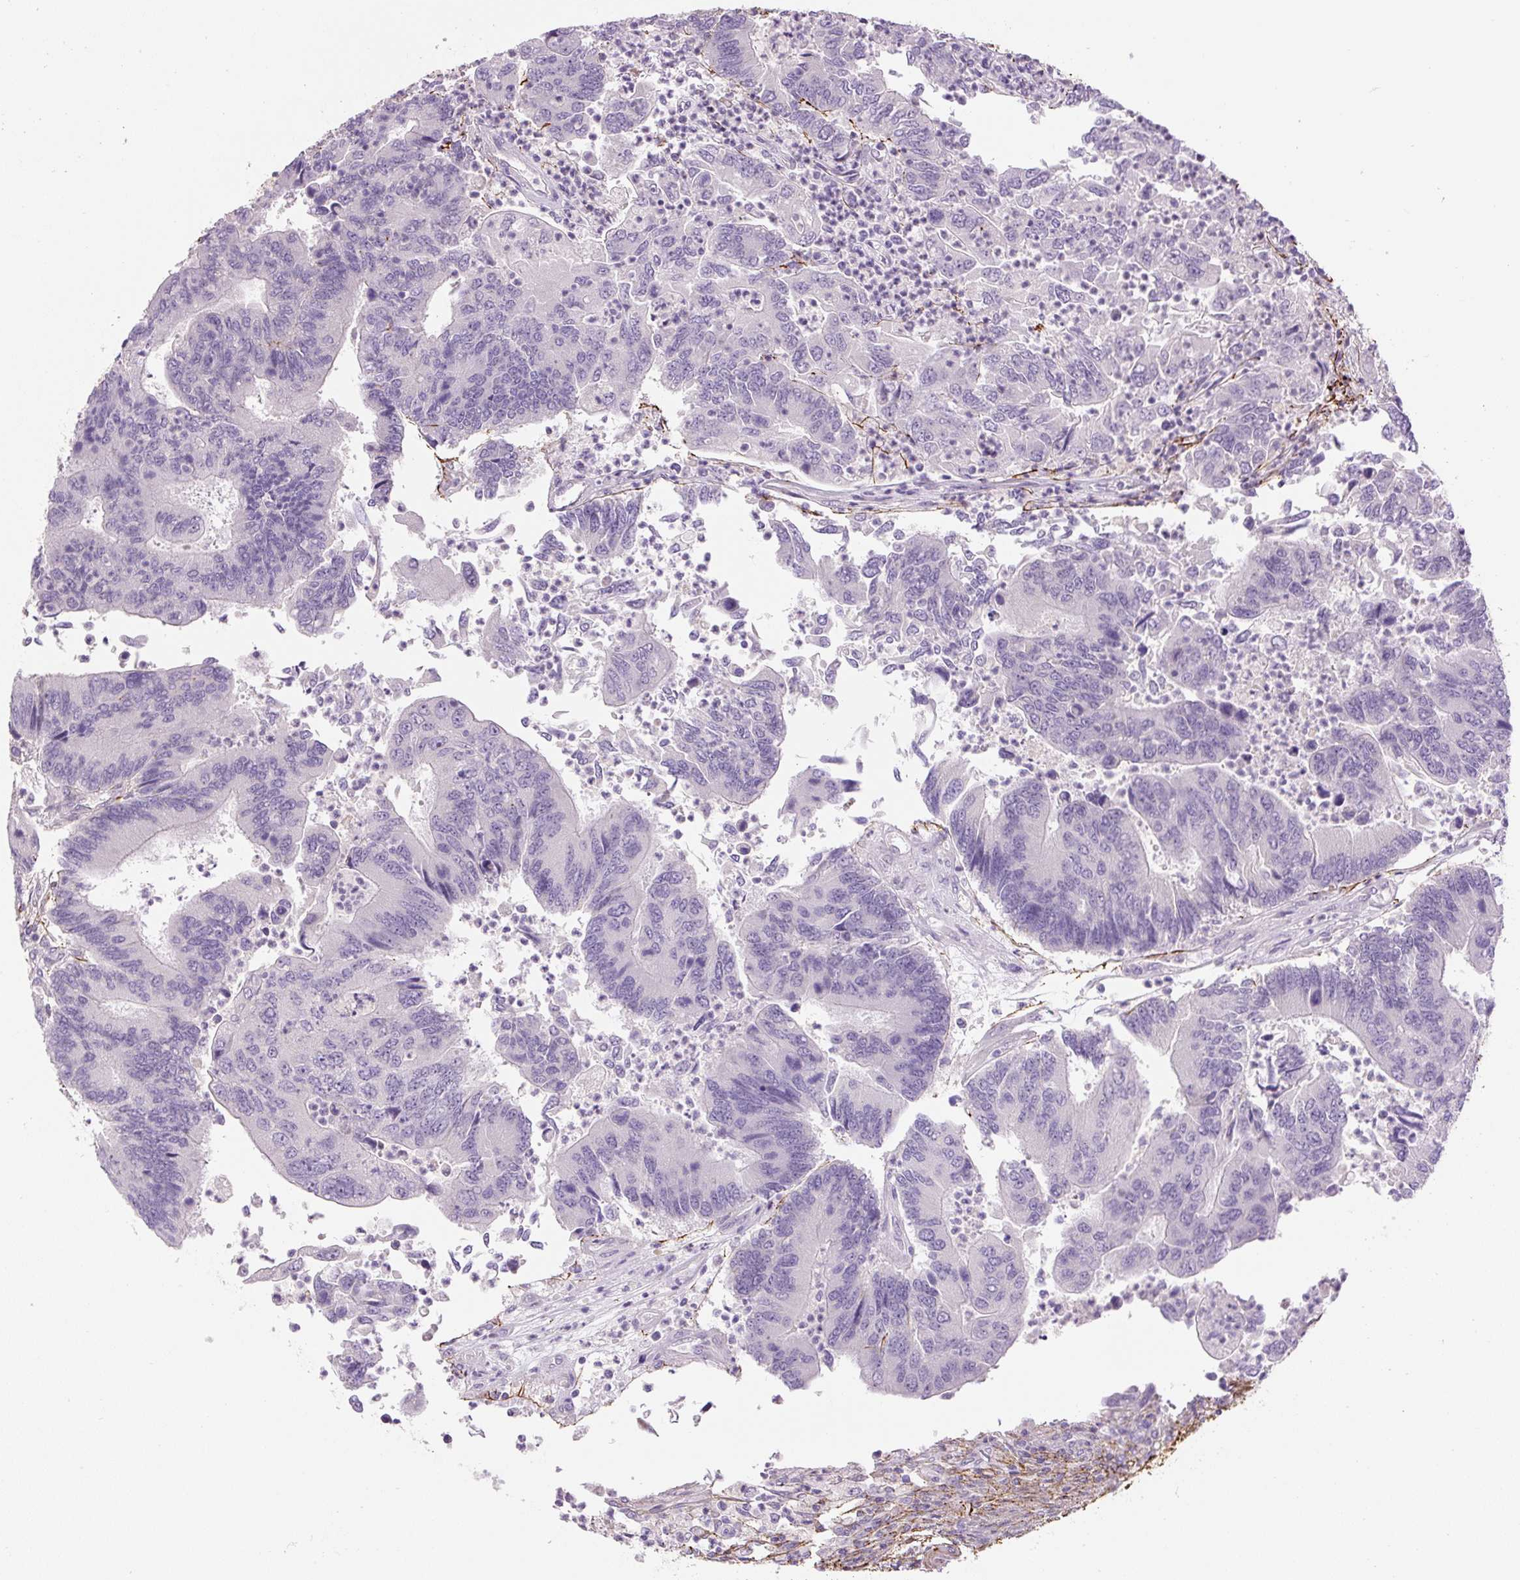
{"staining": {"intensity": "negative", "quantity": "none", "location": "none"}, "tissue": "colorectal cancer", "cell_type": "Tumor cells", "image_type": "cancer", "snomed": [{"axis": "morphology", "description": "Adenocarcinoma, NOS"}, {"axis": "topography", "description": "Colon"}], "caption": "Immunohistochemistry photomicrograph of human colorectal cancer stained for a protein (brown), which exhibits no staining in tumor cells.", "gene": "FBN1", "patient": {"sex": "female", "age": 67}}